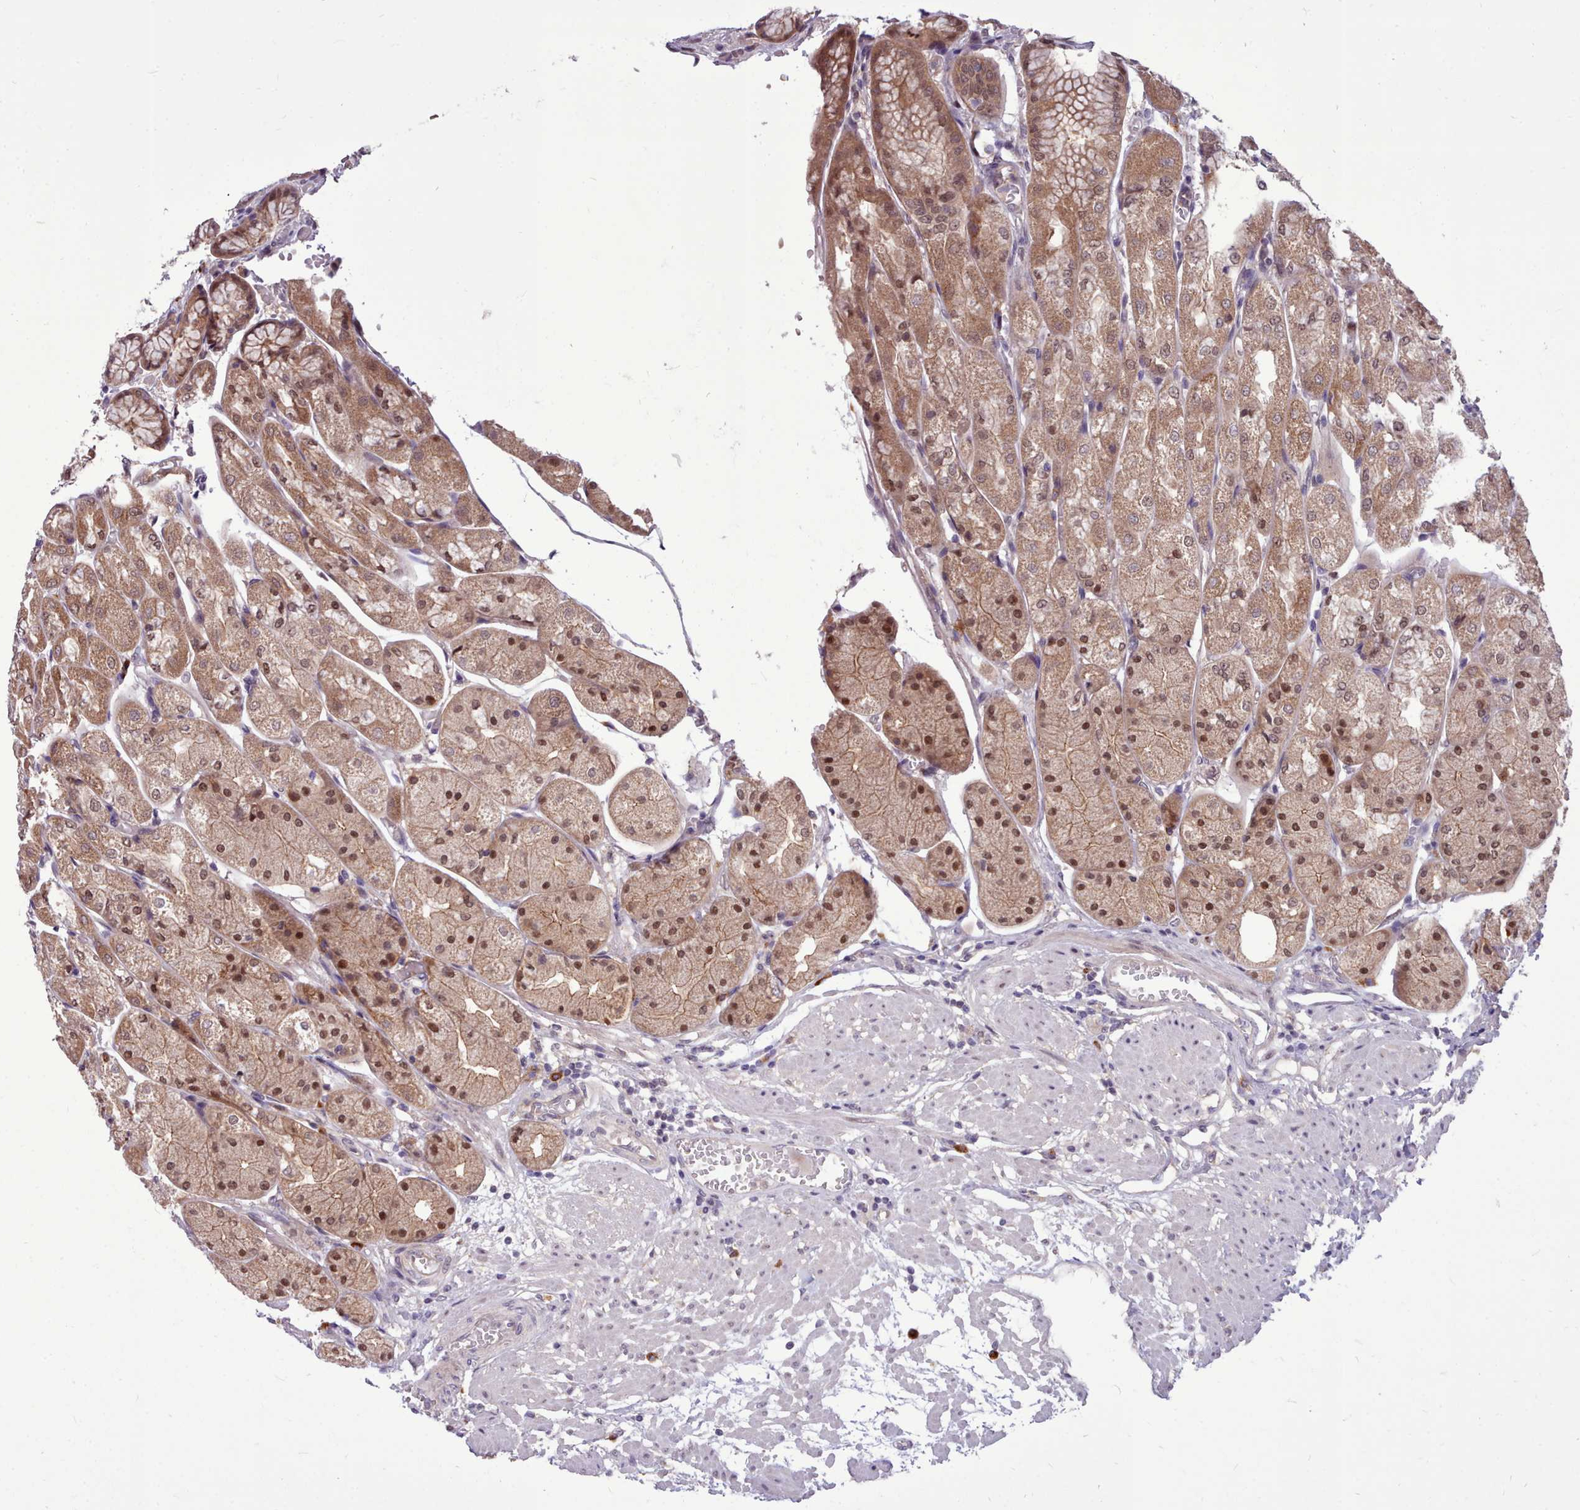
{"staining": {"intensity": "moderate", "quantity": ">75%", "location": "cytoplasmic/membranous,nuclear"}, "tissue": "stomach", "cell_type": "Glandular cells", "image_type": "normal", "snomed": [{"axis": "morphology", "description": "Normal tissue, NOS"}, {"axis": "topography", "description": "Stomach, upper"}], "caption": "Protein staining displays moderate cytoplasmic/membranous,nuclear expression in about >75% of glandular cells in benign stomach. (DAB IHC, brown staining for protein, blue staining for nuclei).", "gene": "AHCY", "patient": {"sex": "male", "age": 72}}